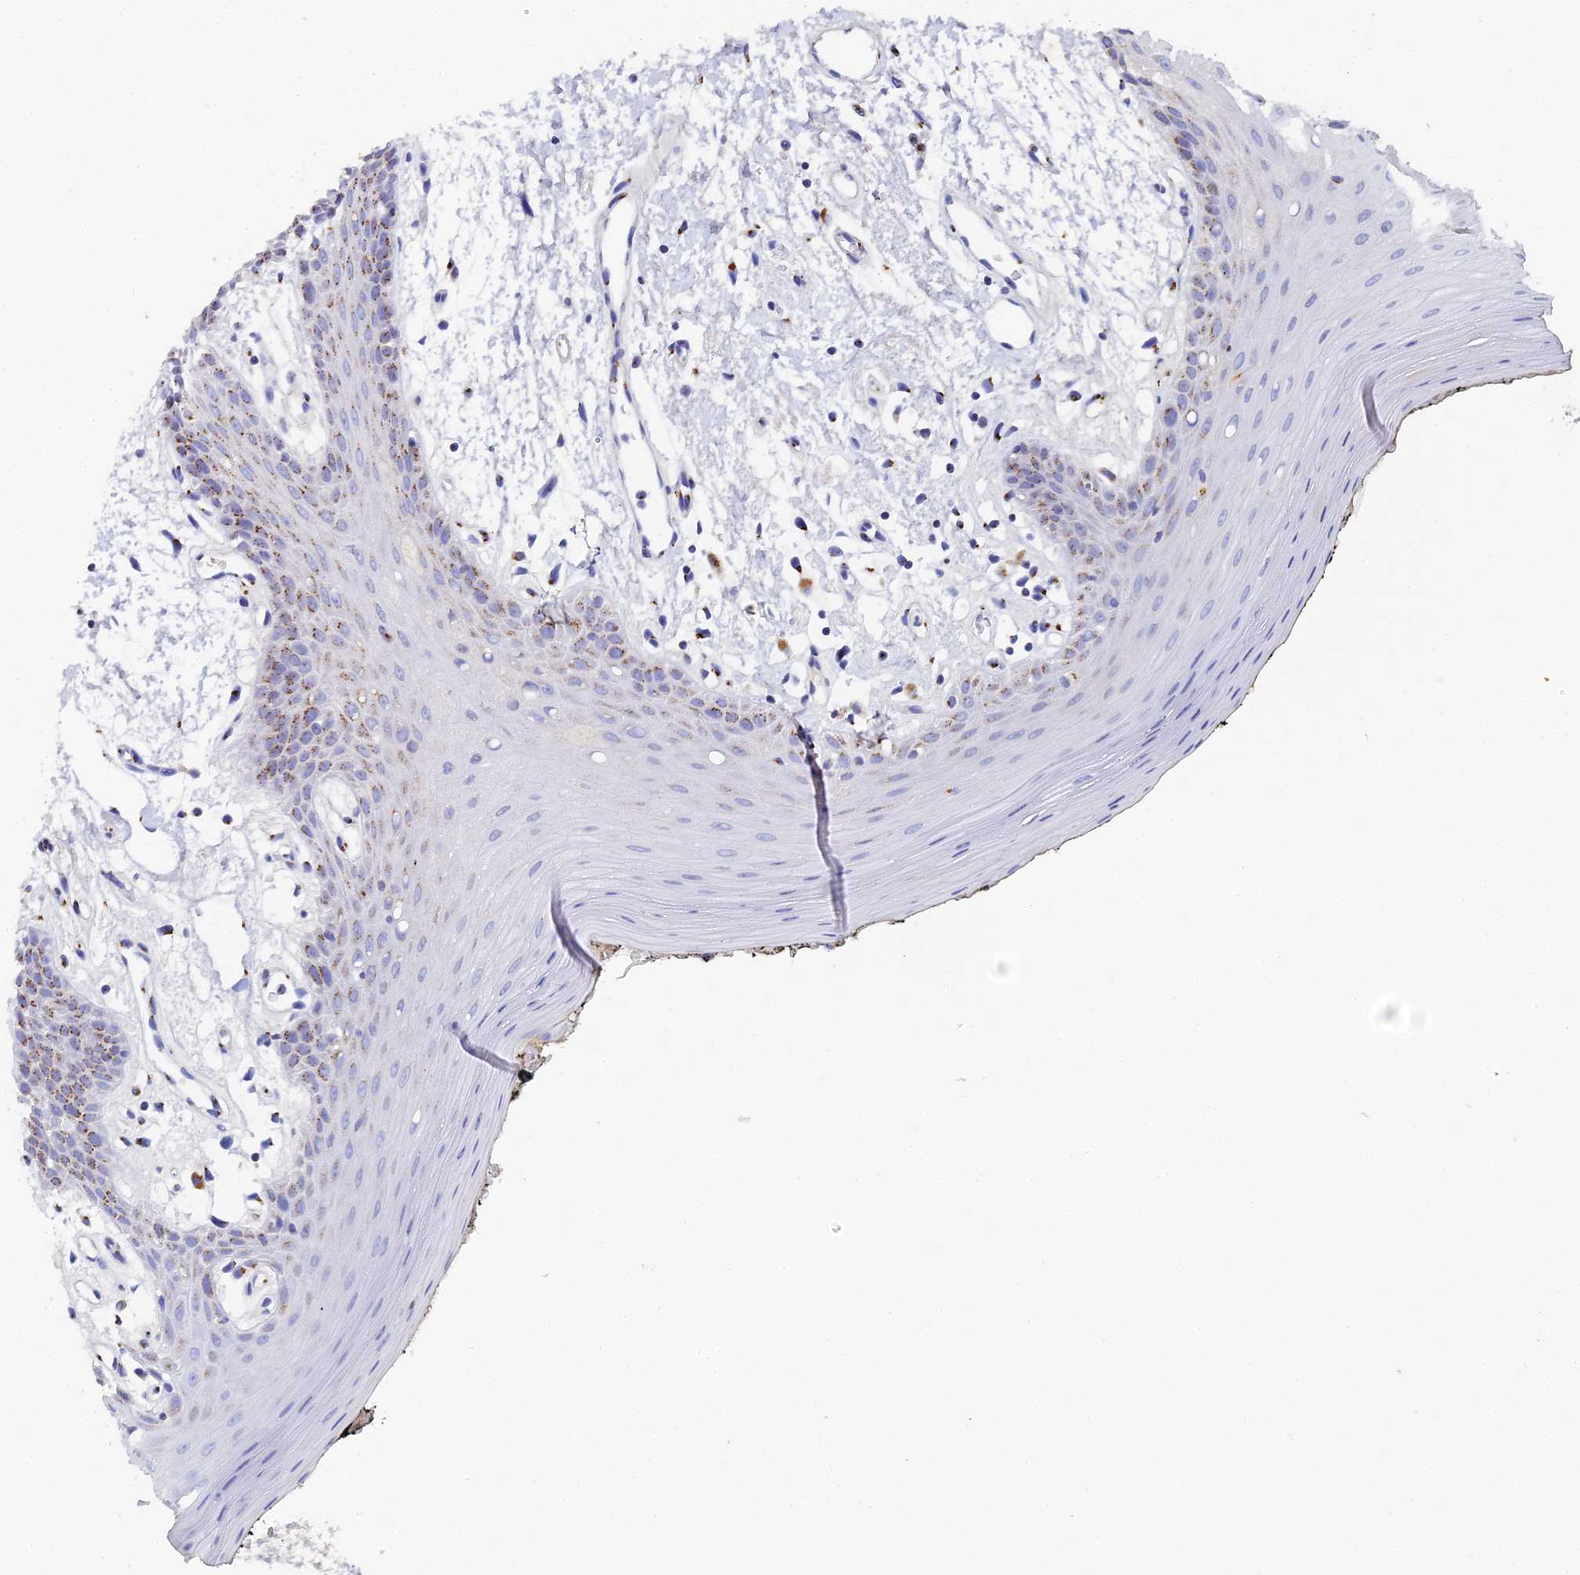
{"staining": {"intensity": "moderate", "quantity": "<25%", "location": "cytoplasmic/membranous"}, "tissue": "oral mucosa", "cell_type": "Squamous epithelial cells", "image_type": "normal", "snomed": [{"axis": "morphology", "description": "Normal tissue, NOS"}, {"axis": "topography", "description": "Oral tissue"}, {"axis": "topography", "description": "Tounge, NOS"}], "caption": "High-power microscopy captured an immunohistochemistry histopathology image of unremarkable oral mucosa, revealing moderate cytoplasmic/membranous staining in approximately <25% of squamous epithelial cells. The protein is shown in brown color, while the nuclei are stained blue.", "gene": "ENSG00000268674", "patient": {"sex": "female", "age": 59}}